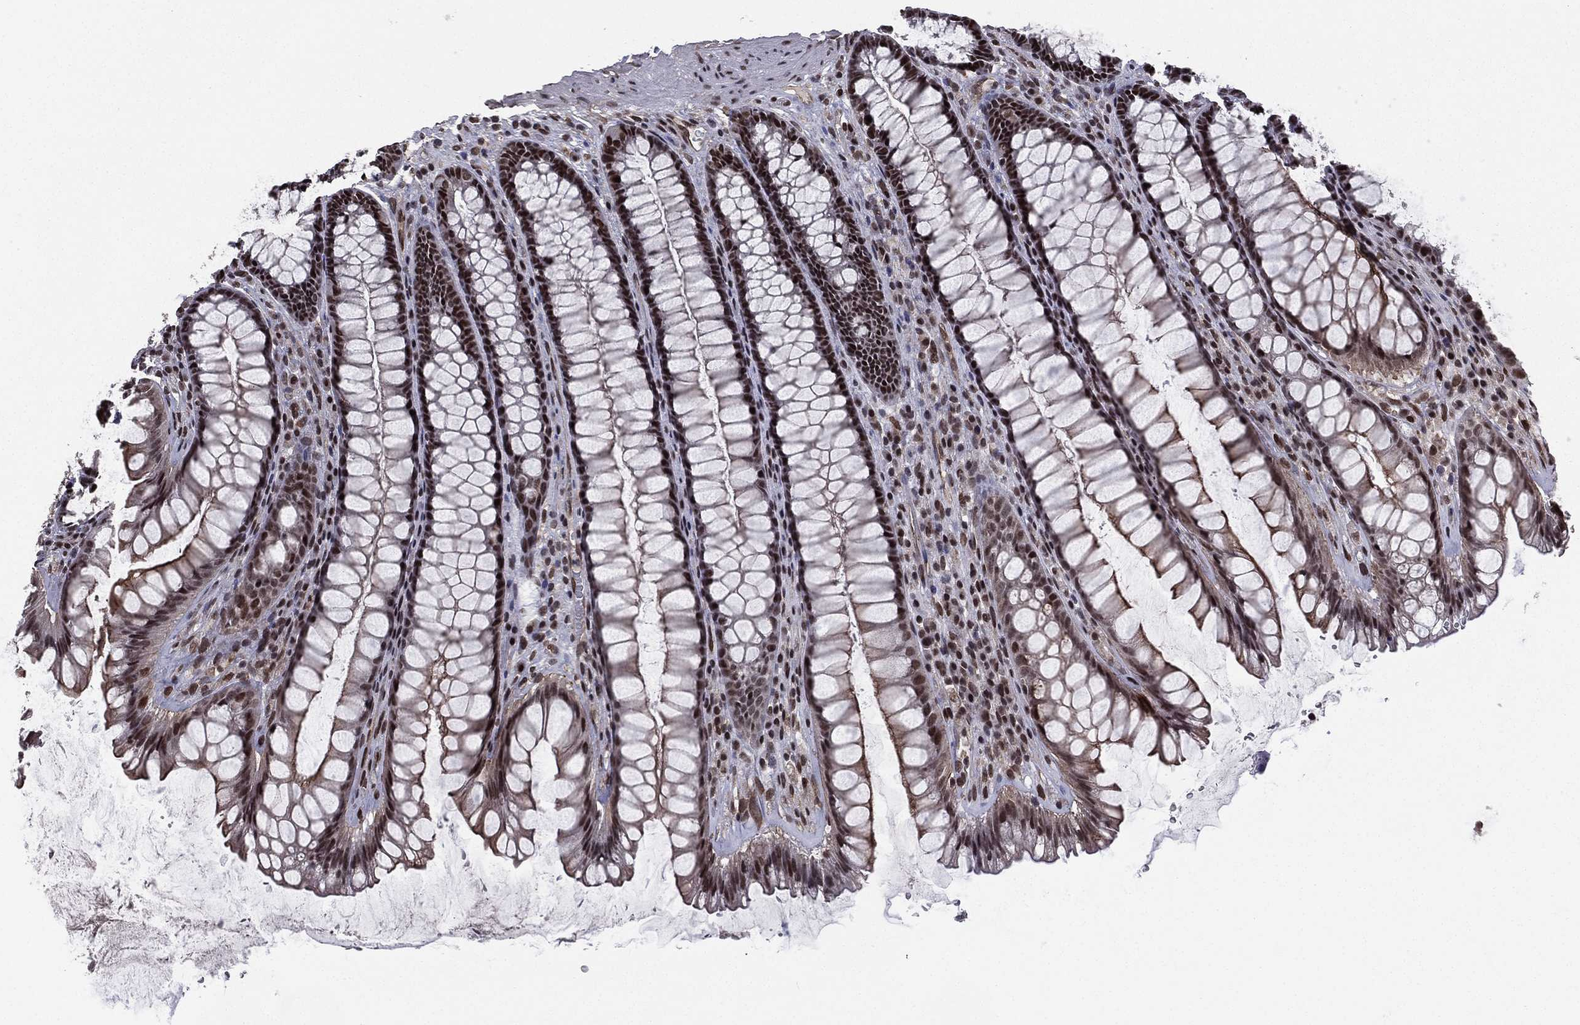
{"staining": {"intensity": "strong", "quantity": "25%-75%", "location": "nuclear"}, "tissue": "rectum", "cell_type": "Glandular cells", "image_type": "normal", "snomed": [{"axis": "morphology", "description": "Normal tissue, NOS"}, {"axis": "topography", "description": "Rectum"}], "caption": "Immunohistochemical staining of normal rectum shows strong nuclear protein staining in approximately 25%-75% of glandular cells. The protein is stained brown, and the nuclei are stained in blue (DAB (3,3'-diaminobenzidine) IHC with brightfield microscopy, high magnification).", "gene": "RARB", "patient": {"sex": "male", "age": 72}}